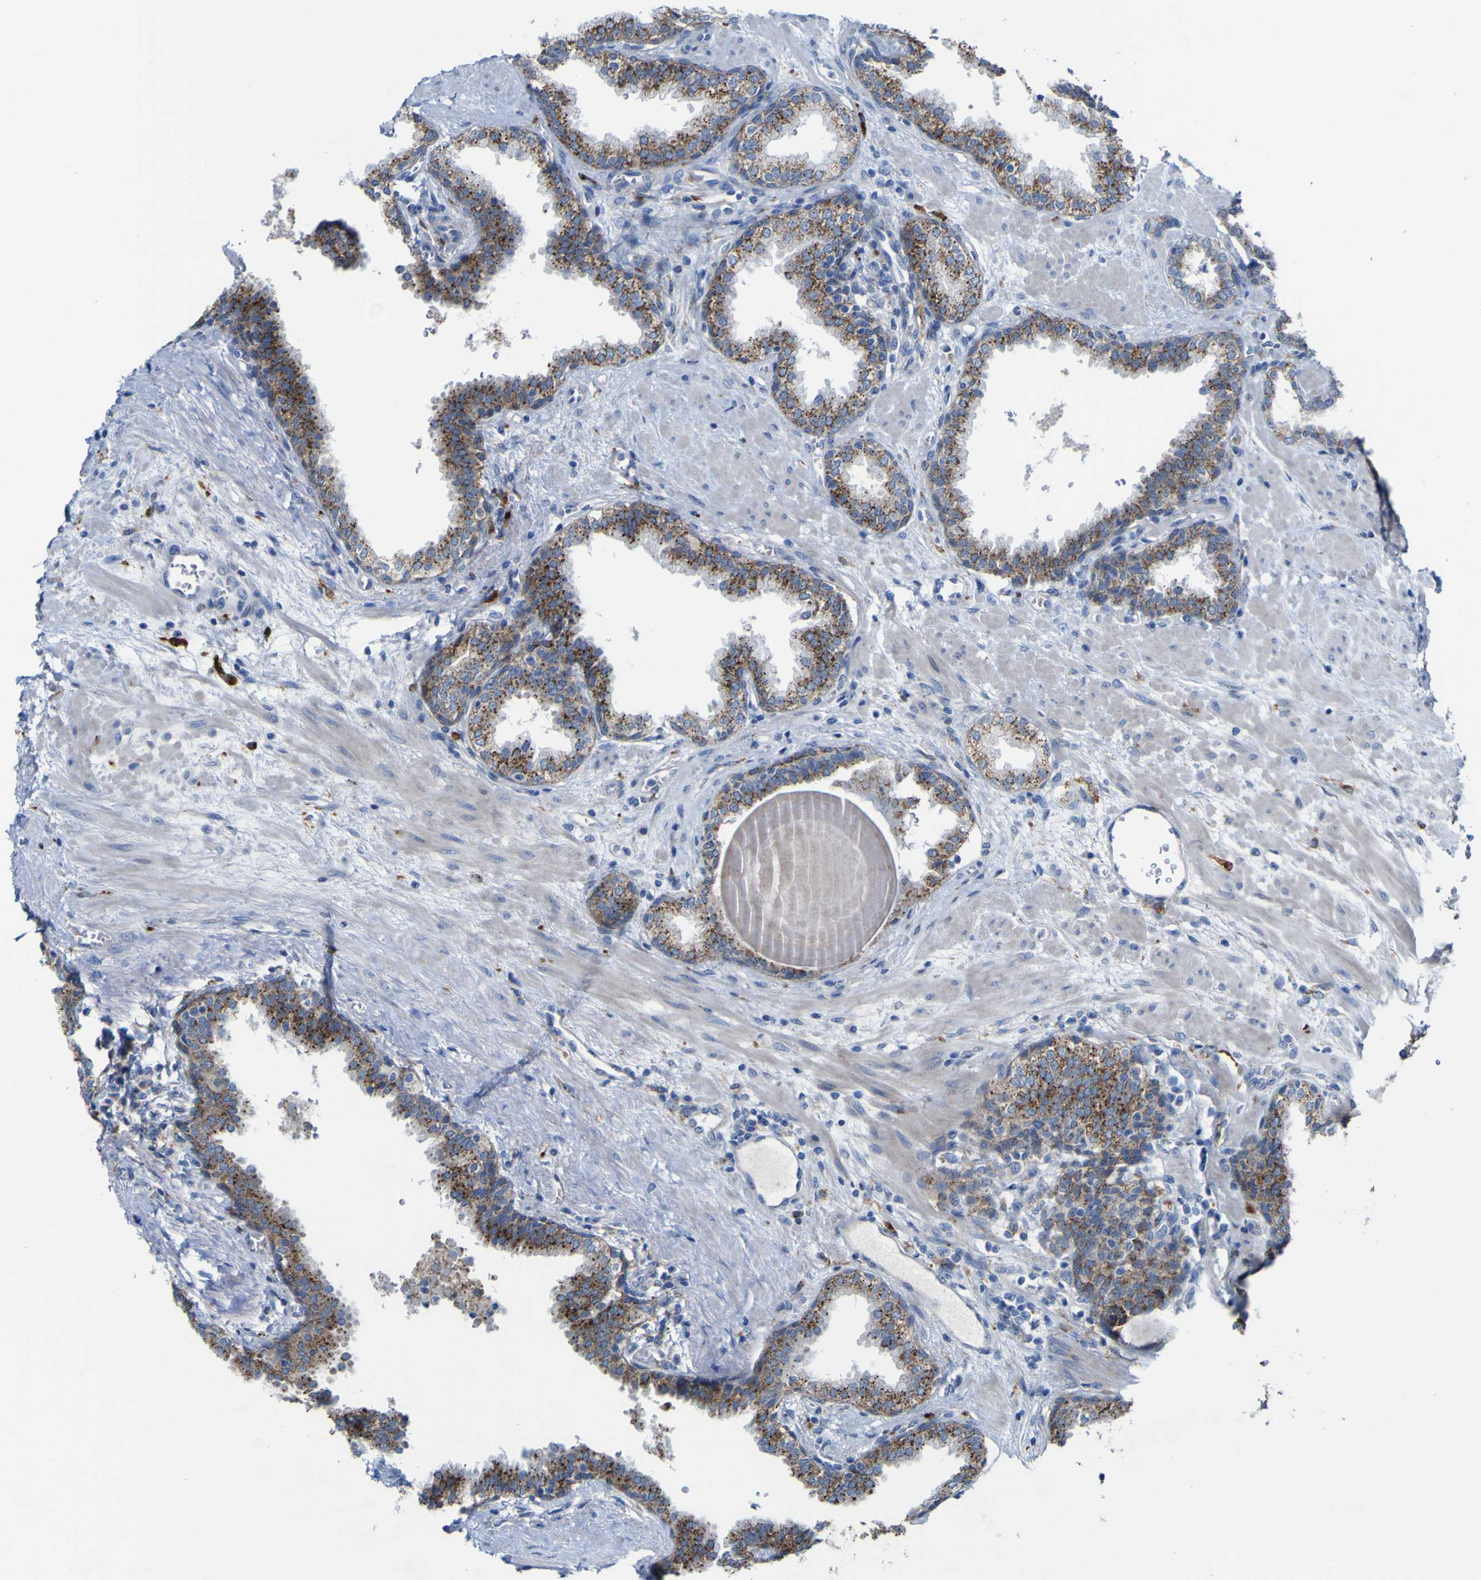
{"staining": {"intensity": "moderate", "quantity": ">75%", "location": "cytoplasmic/membranous"}, "tissue": "prostate", "cell_type": "Glandular cells", "image_type": "normal", "snomed": [{"axis": "morphology", "description": "Normal tissue, NOS"}, {"axis": "topography", "description": "Prostate"}], "caption": "A brown stain highlights moderate cytoplasmic/membranous positivity of a protein in glandular cells of benign prostate.", "gene": "PTPRF", "patient": {"sex": "male", "age": 51}}